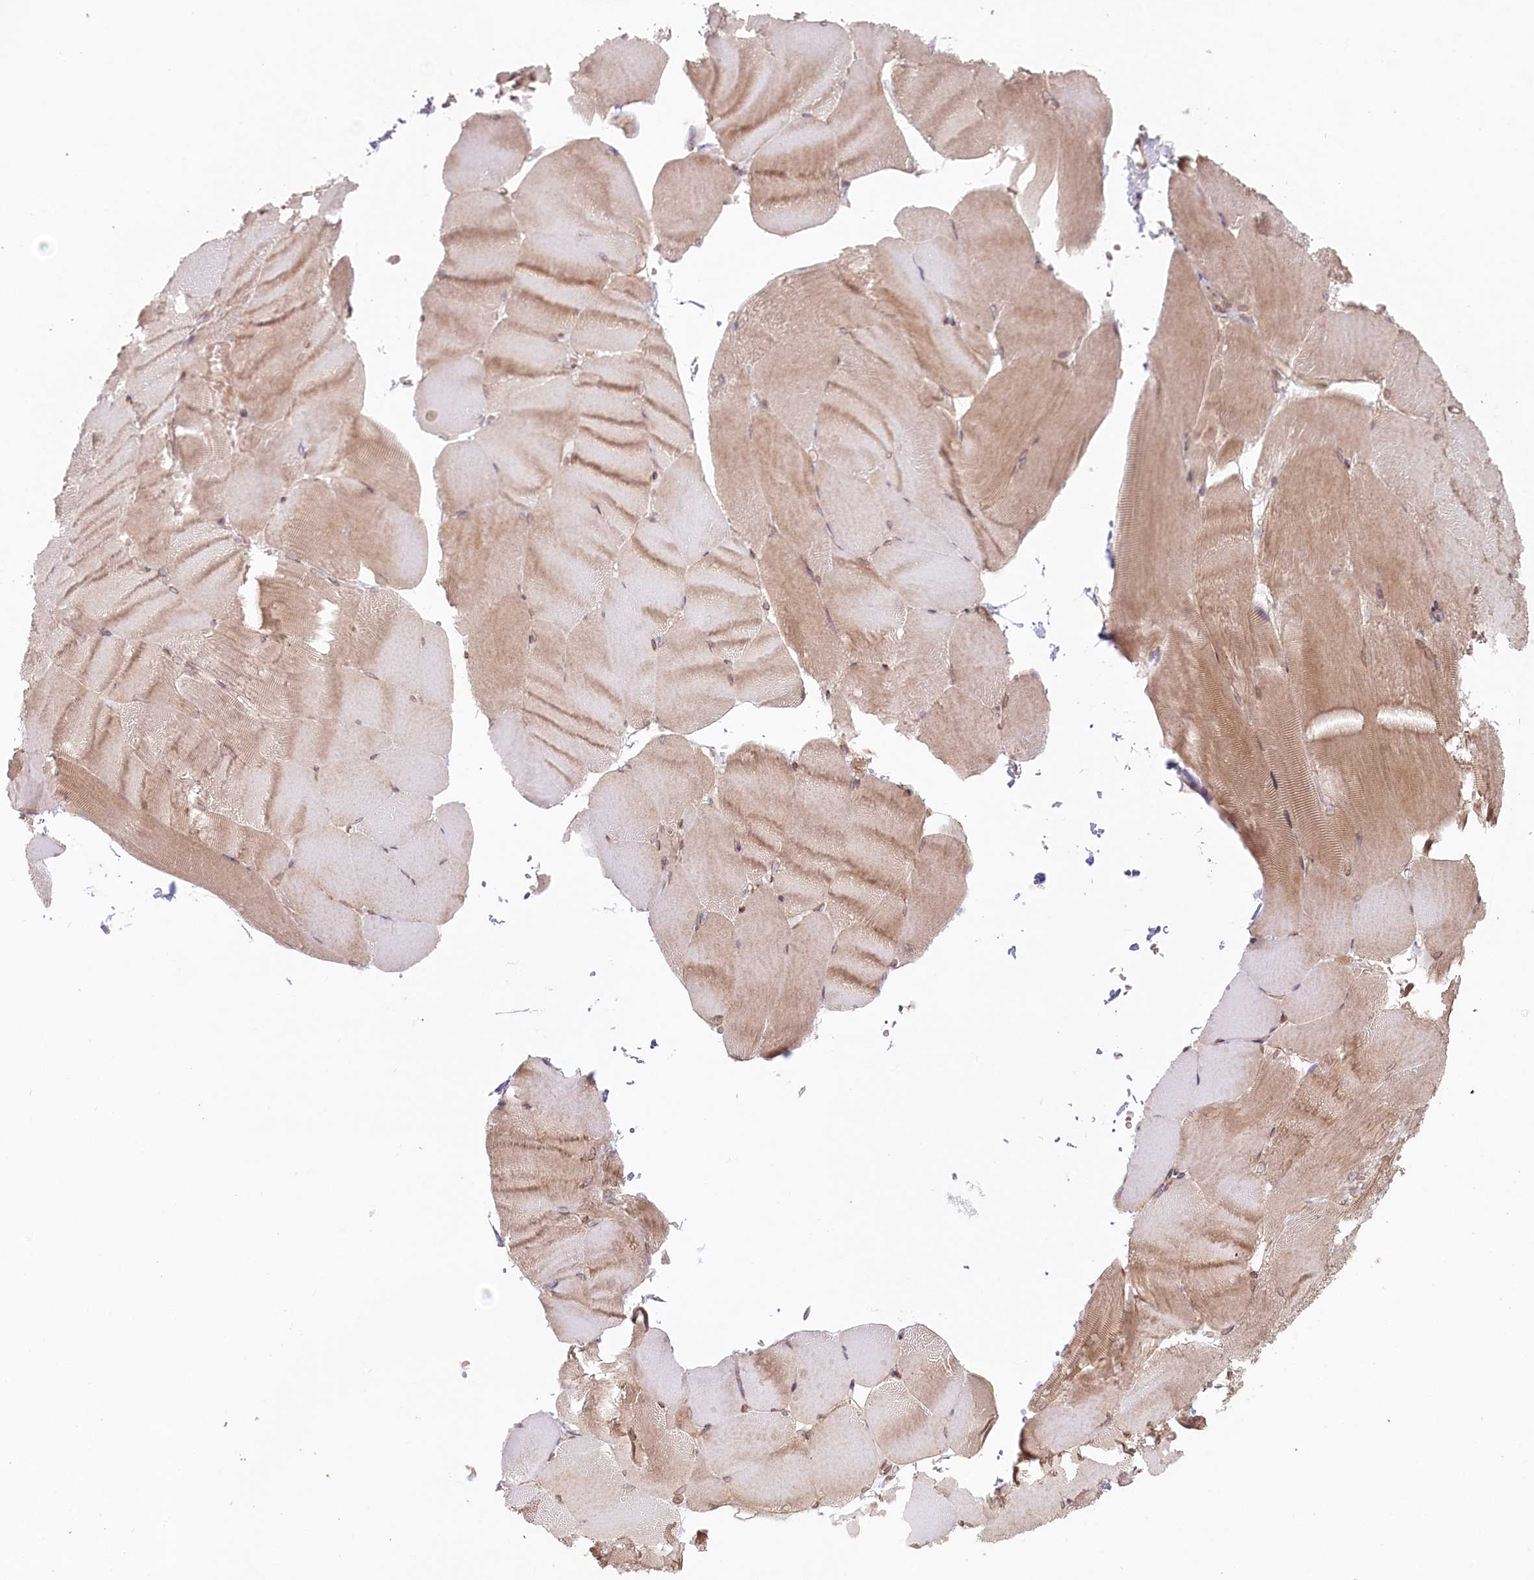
{"staining": {"intensity": "weak", "quantity": "25%-75%", "location": "cytoplasmic/membranous"}, "tissue": "skeletal muscle", "cell_type": "Myocytes", "image_type": "normal", "snomed": [{"axis": "morphology", "description": "Normal tissue, NOS"}, {"axis": "topography", "description": "Skeletal muscle"}, {"axis": "topography", "description": "Parathyroid gland"}], "caption": "A low amount of weak cytoplasmic/membranous expression is appreciated in about 25%-75% of myocytes in unremarkable skeletal muscle. The staining was performed using DAB (3,3'-diaminobenzidine) to visualize the protein expression in brown, while the nuclei were stained in blue with hematoxylin (Magnification: 20x).", "gene": "TCHP", "patient": {"sex": "female", "age": 37}}